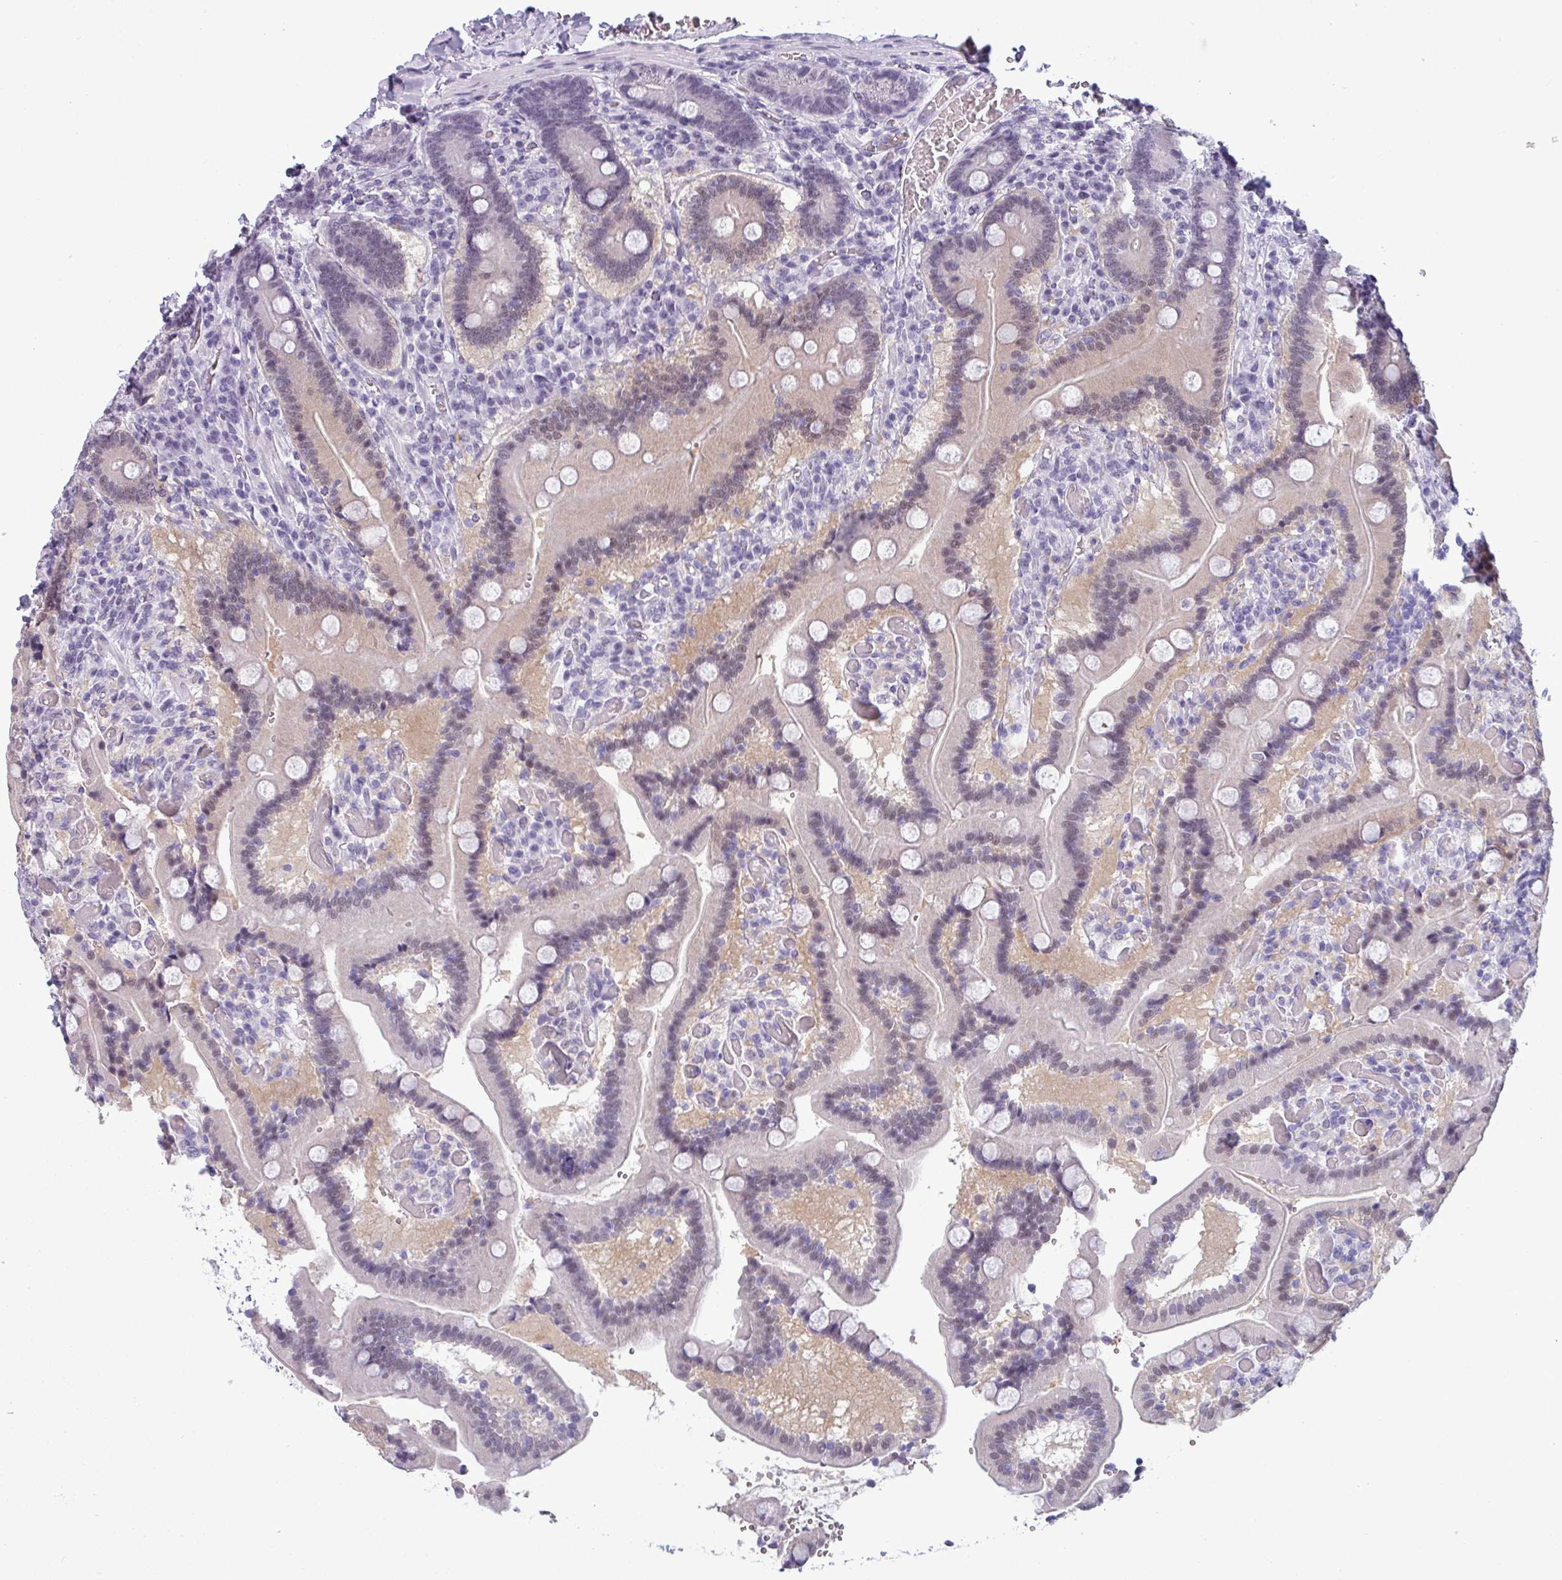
{"staining": {"intensity": "weak", "quantity": "25%-75%", "location": "nuclear"}, "tissue": "duodenum", "cell_type": "Glandular cells", "image_type": "normal", "snomed": [{"axis": "morphology", "description": "Normal tissue, NOS"}, {"axis": "topography", "description": "Duodenum"}], "caption": "Protein expression analysis of benign human duodenum reveals weak nuclear staining in approximately 25%-75% of glandular cells.", "gene": "SRGAP1", "patient": {"sex": "female", "age": 62}}